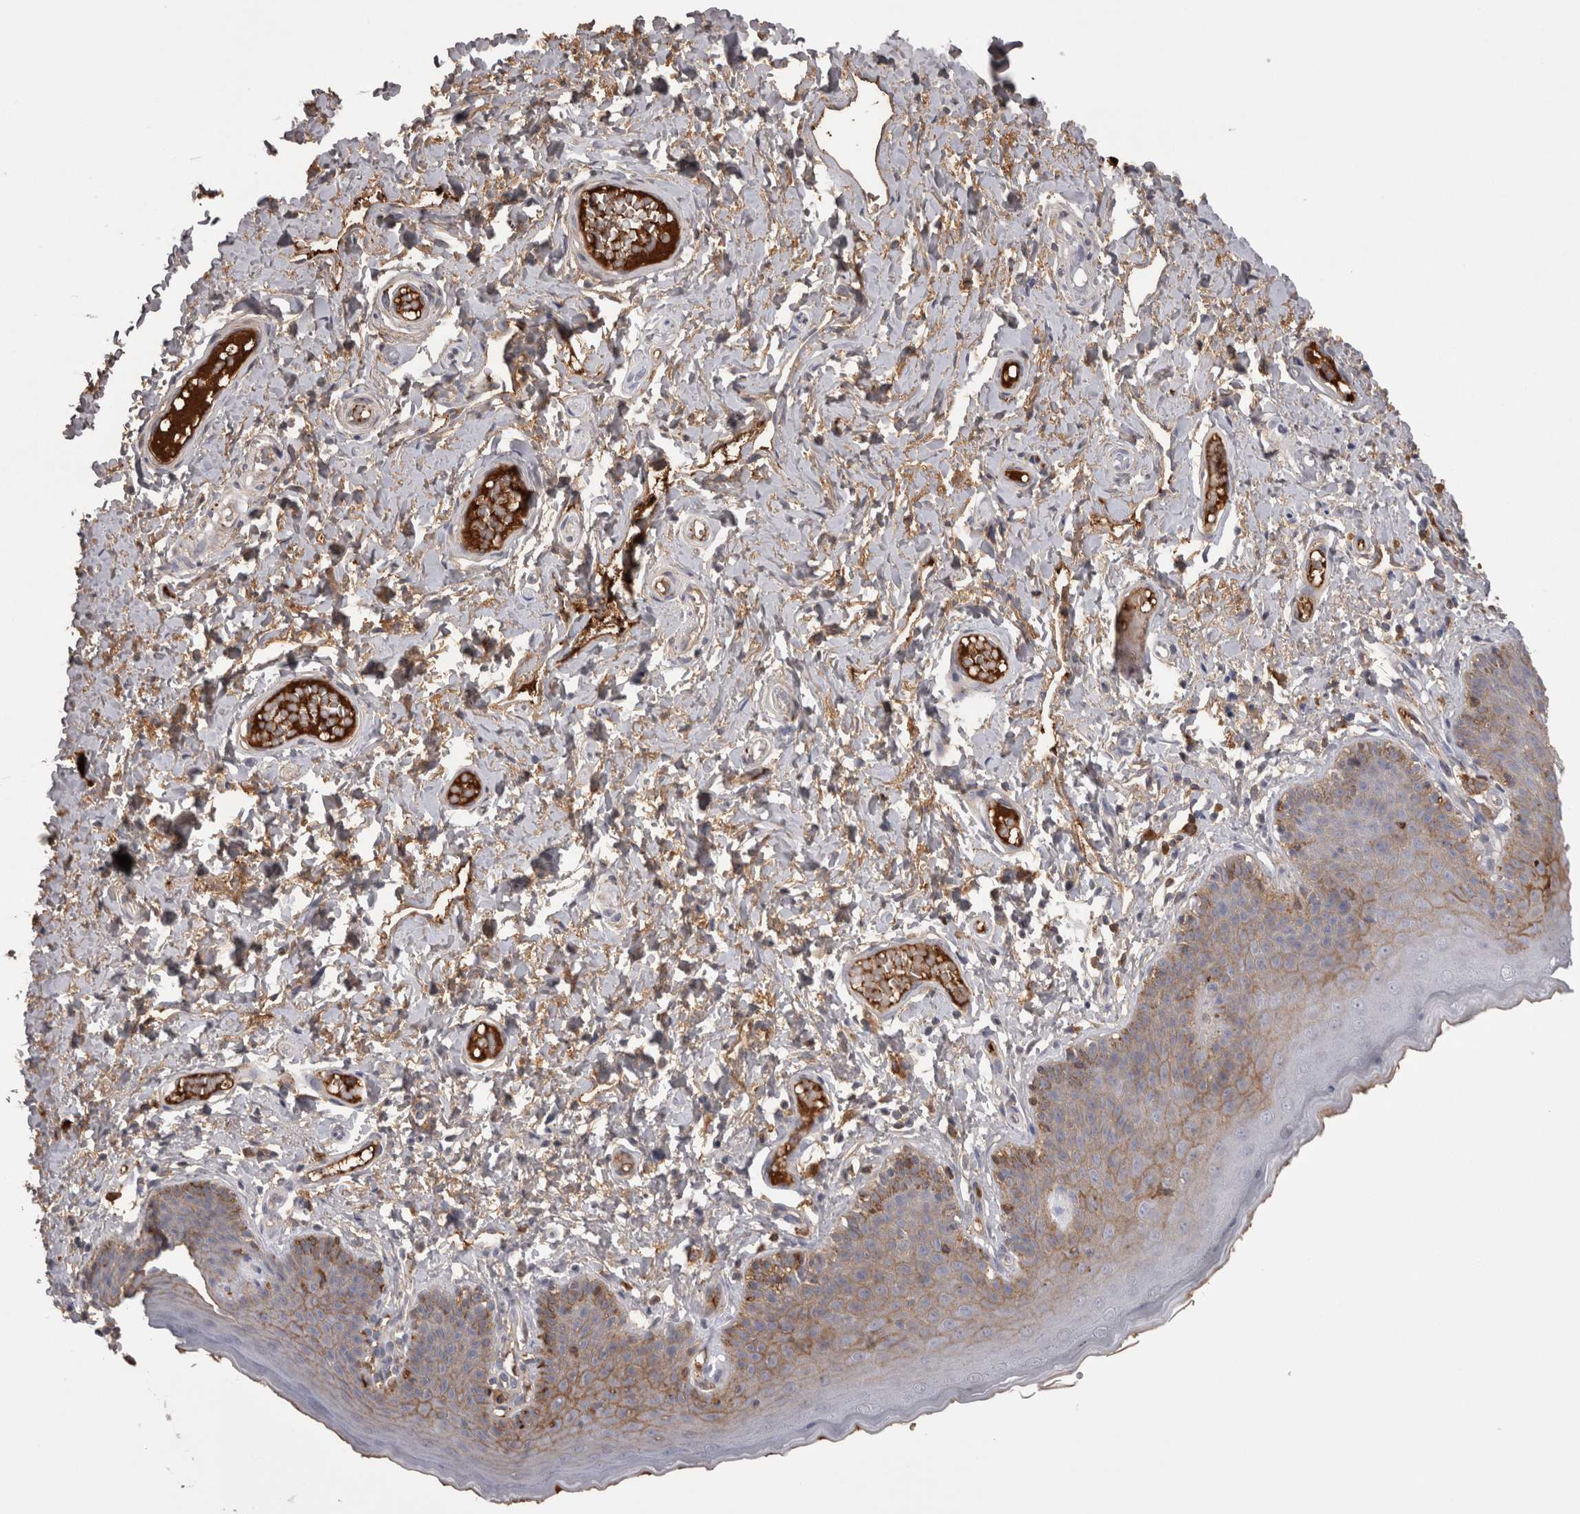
{"staining": {"intensity": "moderate", "quantity": "25%-75%", "location": "cytoplasmic/membranous"}, "tissue": "skin", "cell_type": "Epidermal cells", "image_type": "normal", "snomed": [{"axis": "morphology", "description": "Normal tissue, NOS"}, {"axis": "topography", "description": "Vulva"}], "caption": "The photomicrograph demonstrates immunohistochemical staining of normal skin. There is moderate cytoplasmic/membranous expression is appreciated in approximately 25%-75% of epidermal cells.", "gene": "SAA4", "patient": {"sex": "female", "age": 66}}